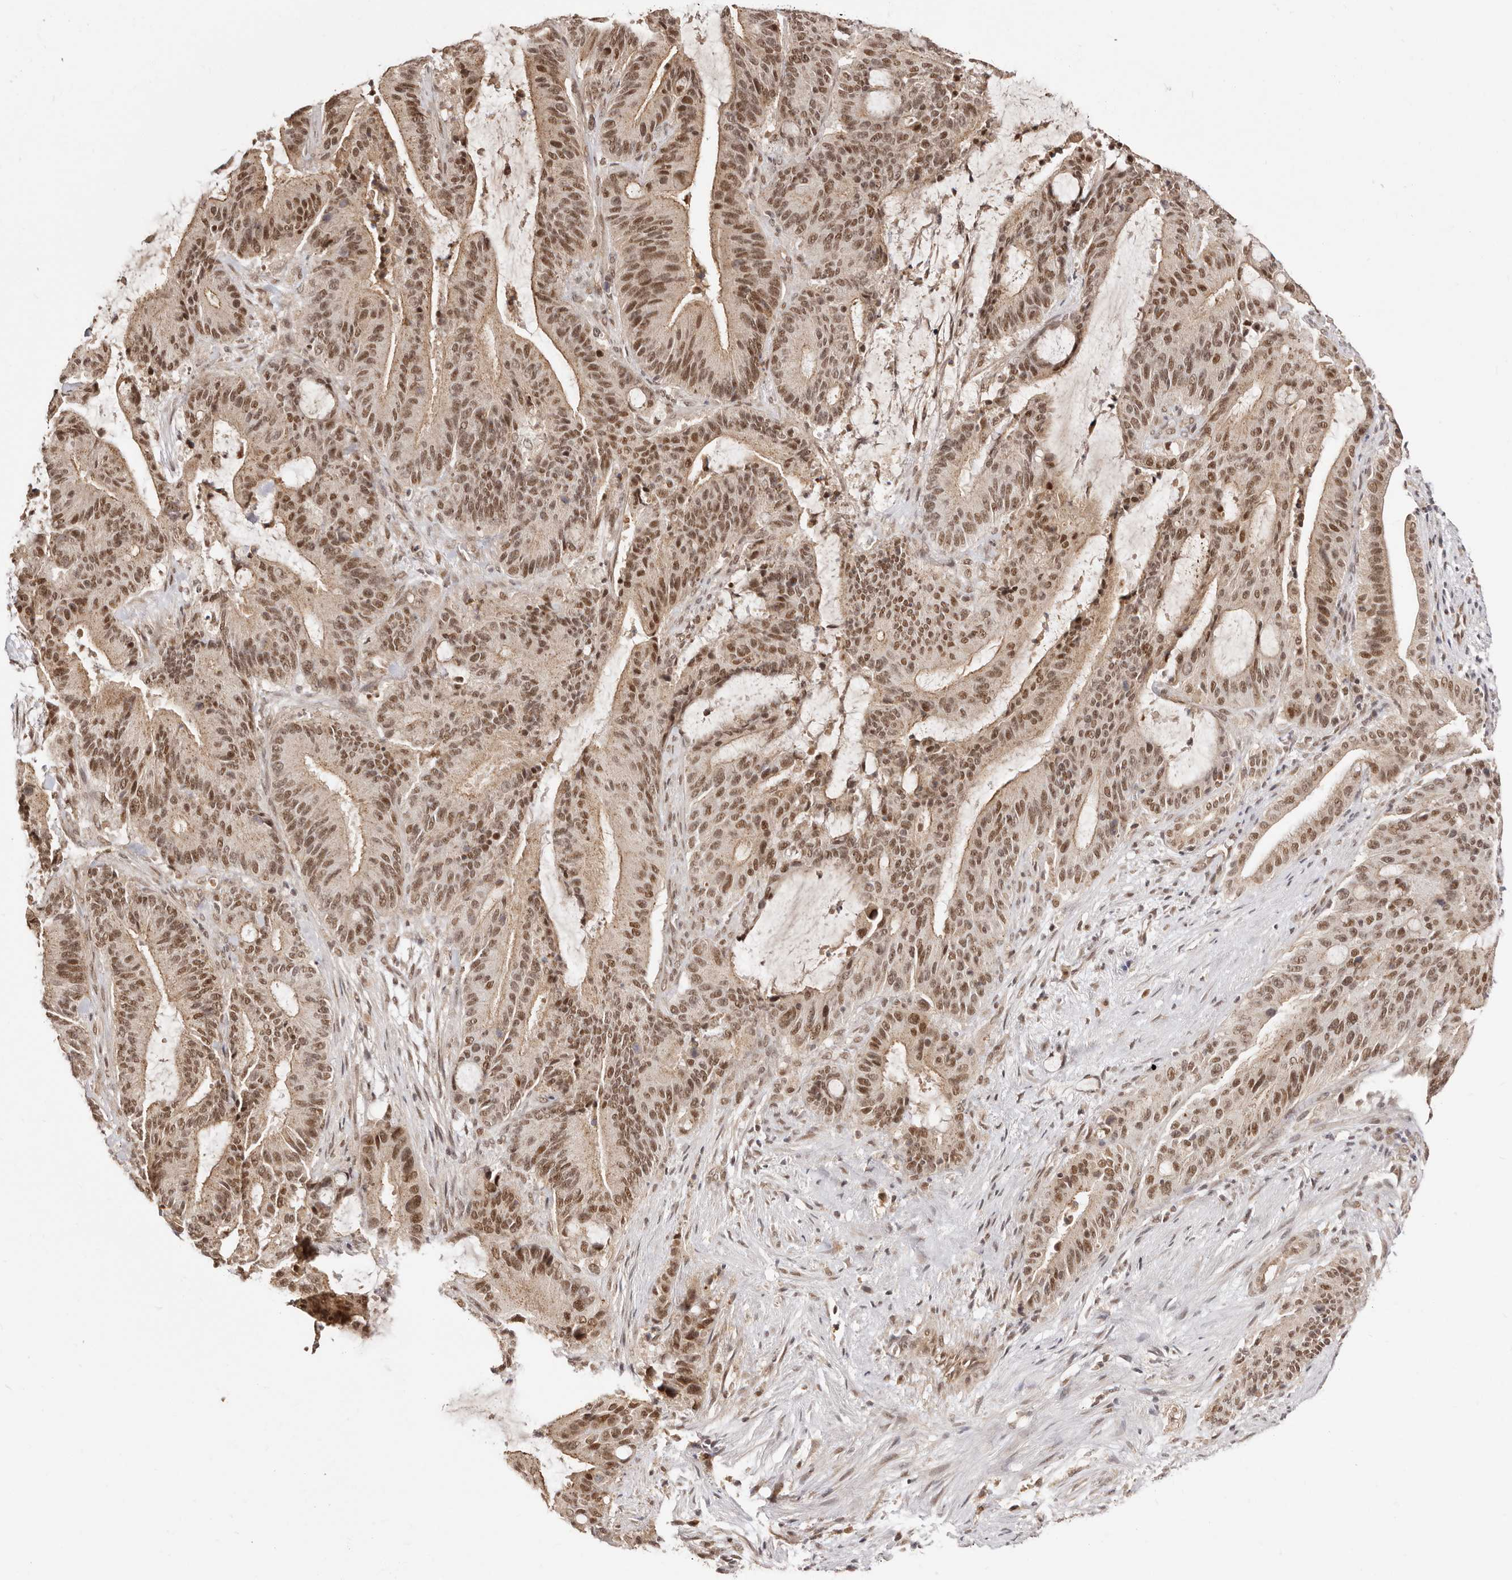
{"staining": {"intensity": "moderate", "quantity": ">75%", "location": "nuclear"}, "tissue": "liver cancer", "cell_type": "Tumor cells", "image_type": "cancer", "snomed": [{"axis": "morphology", "description": "Normal tissue, NOS"}, {"axis": "morphology", "description": "Cholangiocarcinoma"}, {"axis": "topography", "description": "Liver"}, {"axis": "topography", "description": "Peripheral nerve tissue"}], "caption": "Human liver cholangiocarcinoma stained with a protein marker shows moderate staining in tumor cells.", "gene": "MED8", "patient": {"sex": "female", "age": 73}}